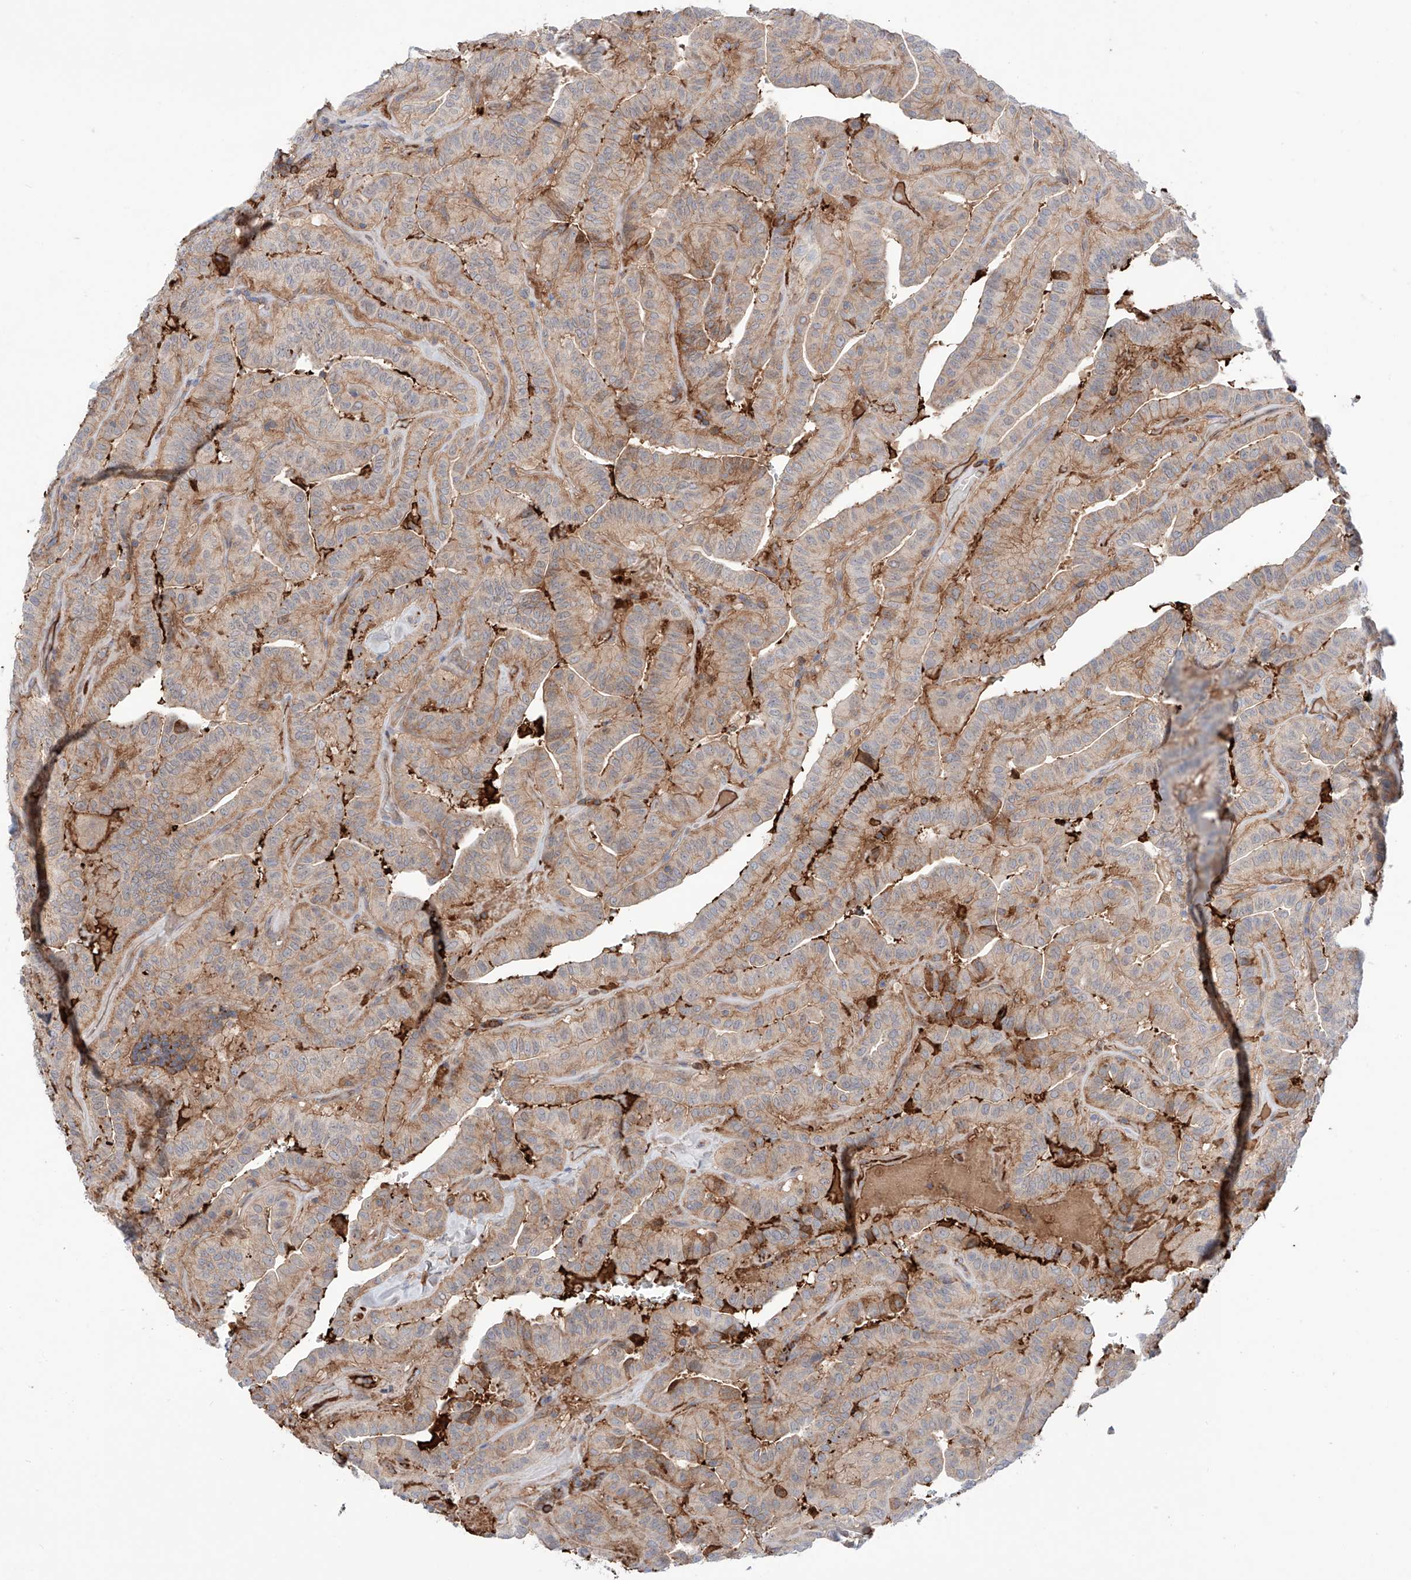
{"staining": {"intensity": "moderate", "quantity": "25%-75%", "location": "cytoplasmic/membranous"}, "tissue": "thyroid cancer", "cell_type": "Tumor cells", "image_type": "cancer", "snomed": [{"axis": "morphology", "description": "Papillary adenocarcinoma, NOS"}, {"axis": "topography", "description": "Thyroid gland"}], "caption": "Thyroid papillary adenocarcinoma stained for a protein displays moderate cytoplasmic/membranous positivity in tumor cells.", "gene": "PGGT1B", "patient": {"sex": "male", "age": 77}}